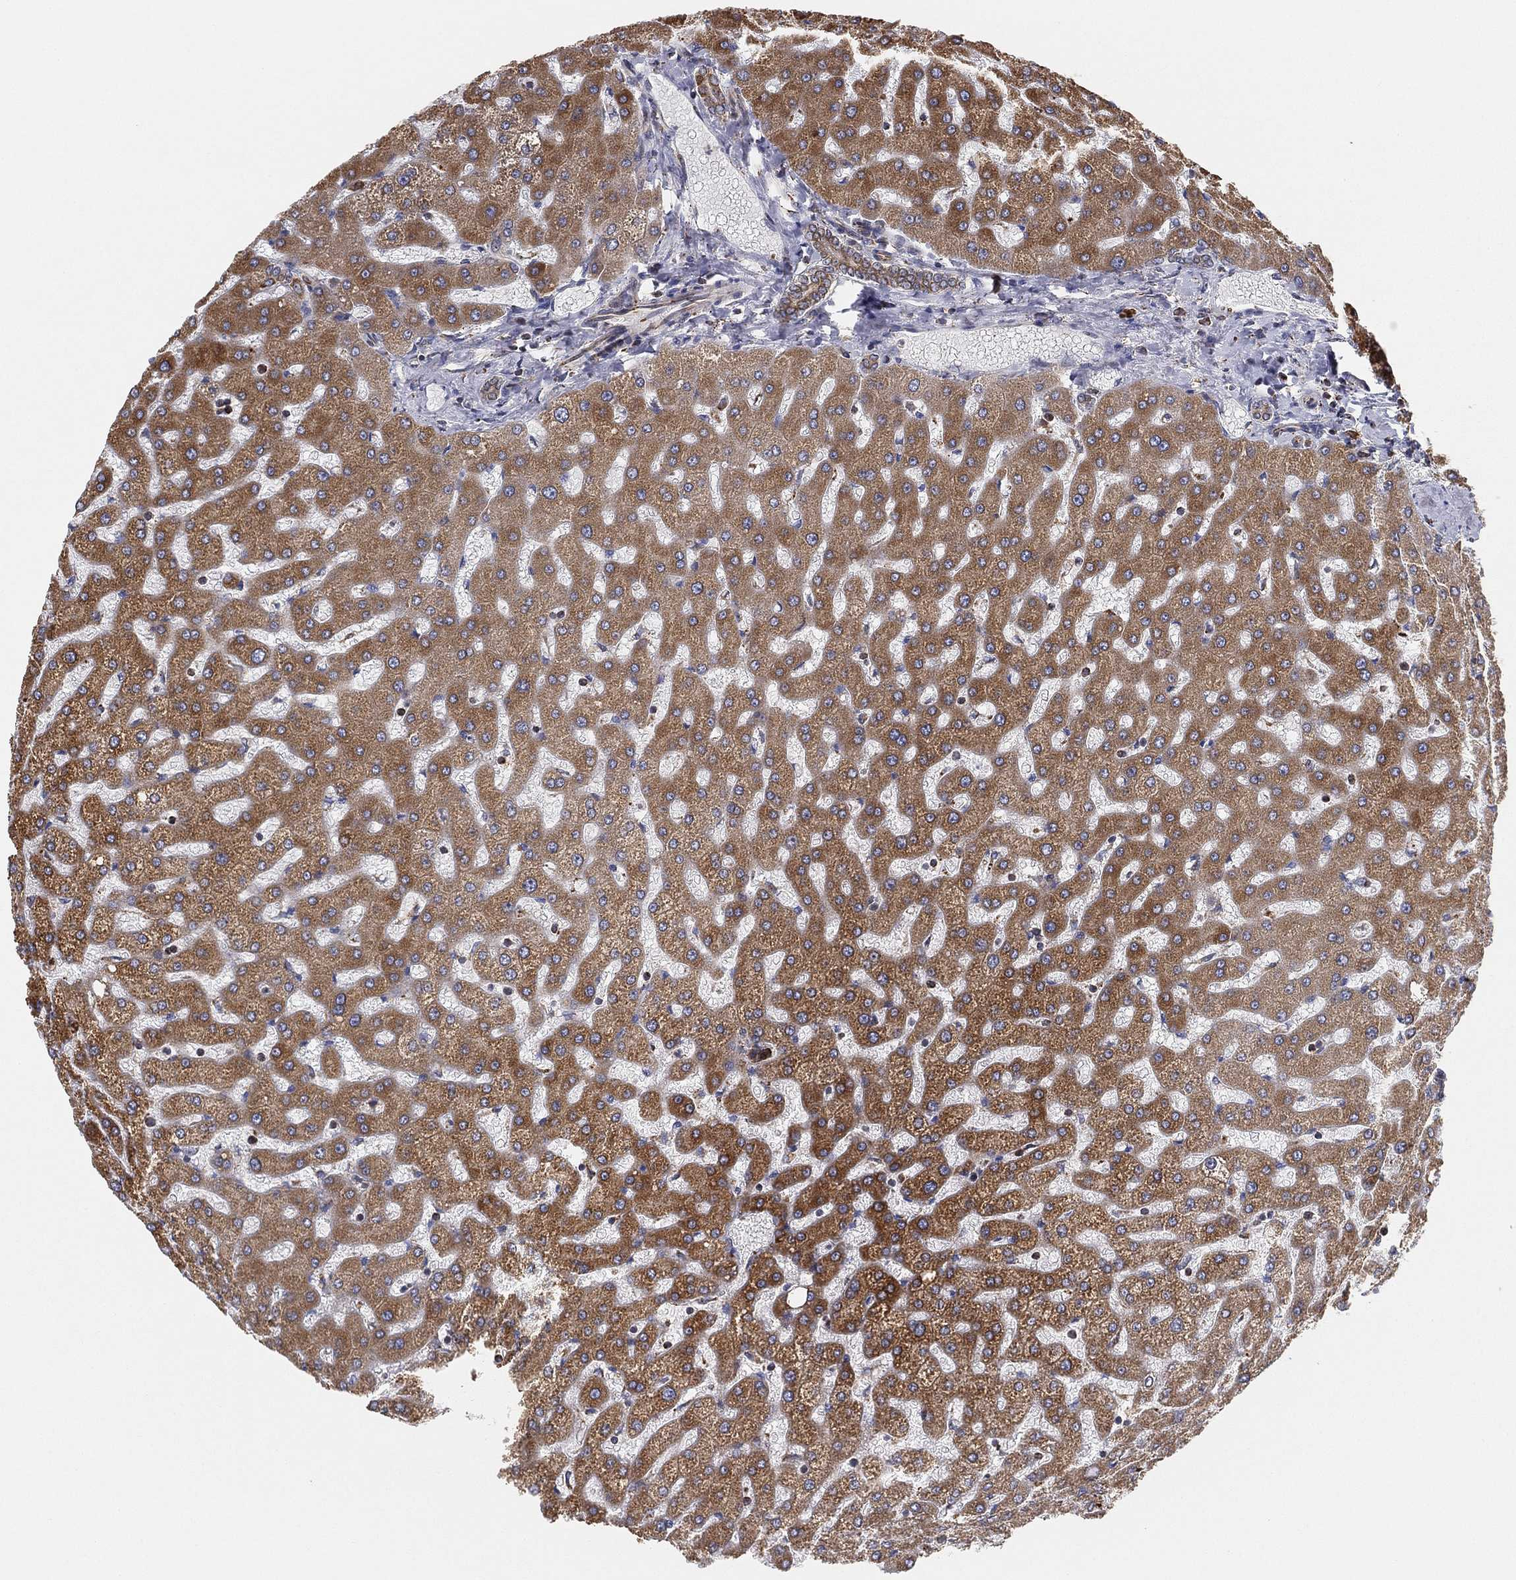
{"staining": {"intensity": "weak", "quantity": "25%-75%", "location": "cytoplasmic/membranous"}, "tissue": "liver", "cell_type": "Cholangiocytes", "image_type": "normal", "snomed": [{"axis": "morphology", "description": "Normal tissue, NOS"}, {"axis": "topography", "description": "Liver"}], "caption": "Liver stained with DAB IHC exhibits low levels of weak cytoplasmic/membranous positivity in approximately 25%-75% of cholangiocytes. (DAB (3,3'-diaminobenzidine) IHC, brown staining for protein, blue staining for nuclei).", "gene": "CYB5B", "patient": {"sex": "female", "age": 50}}